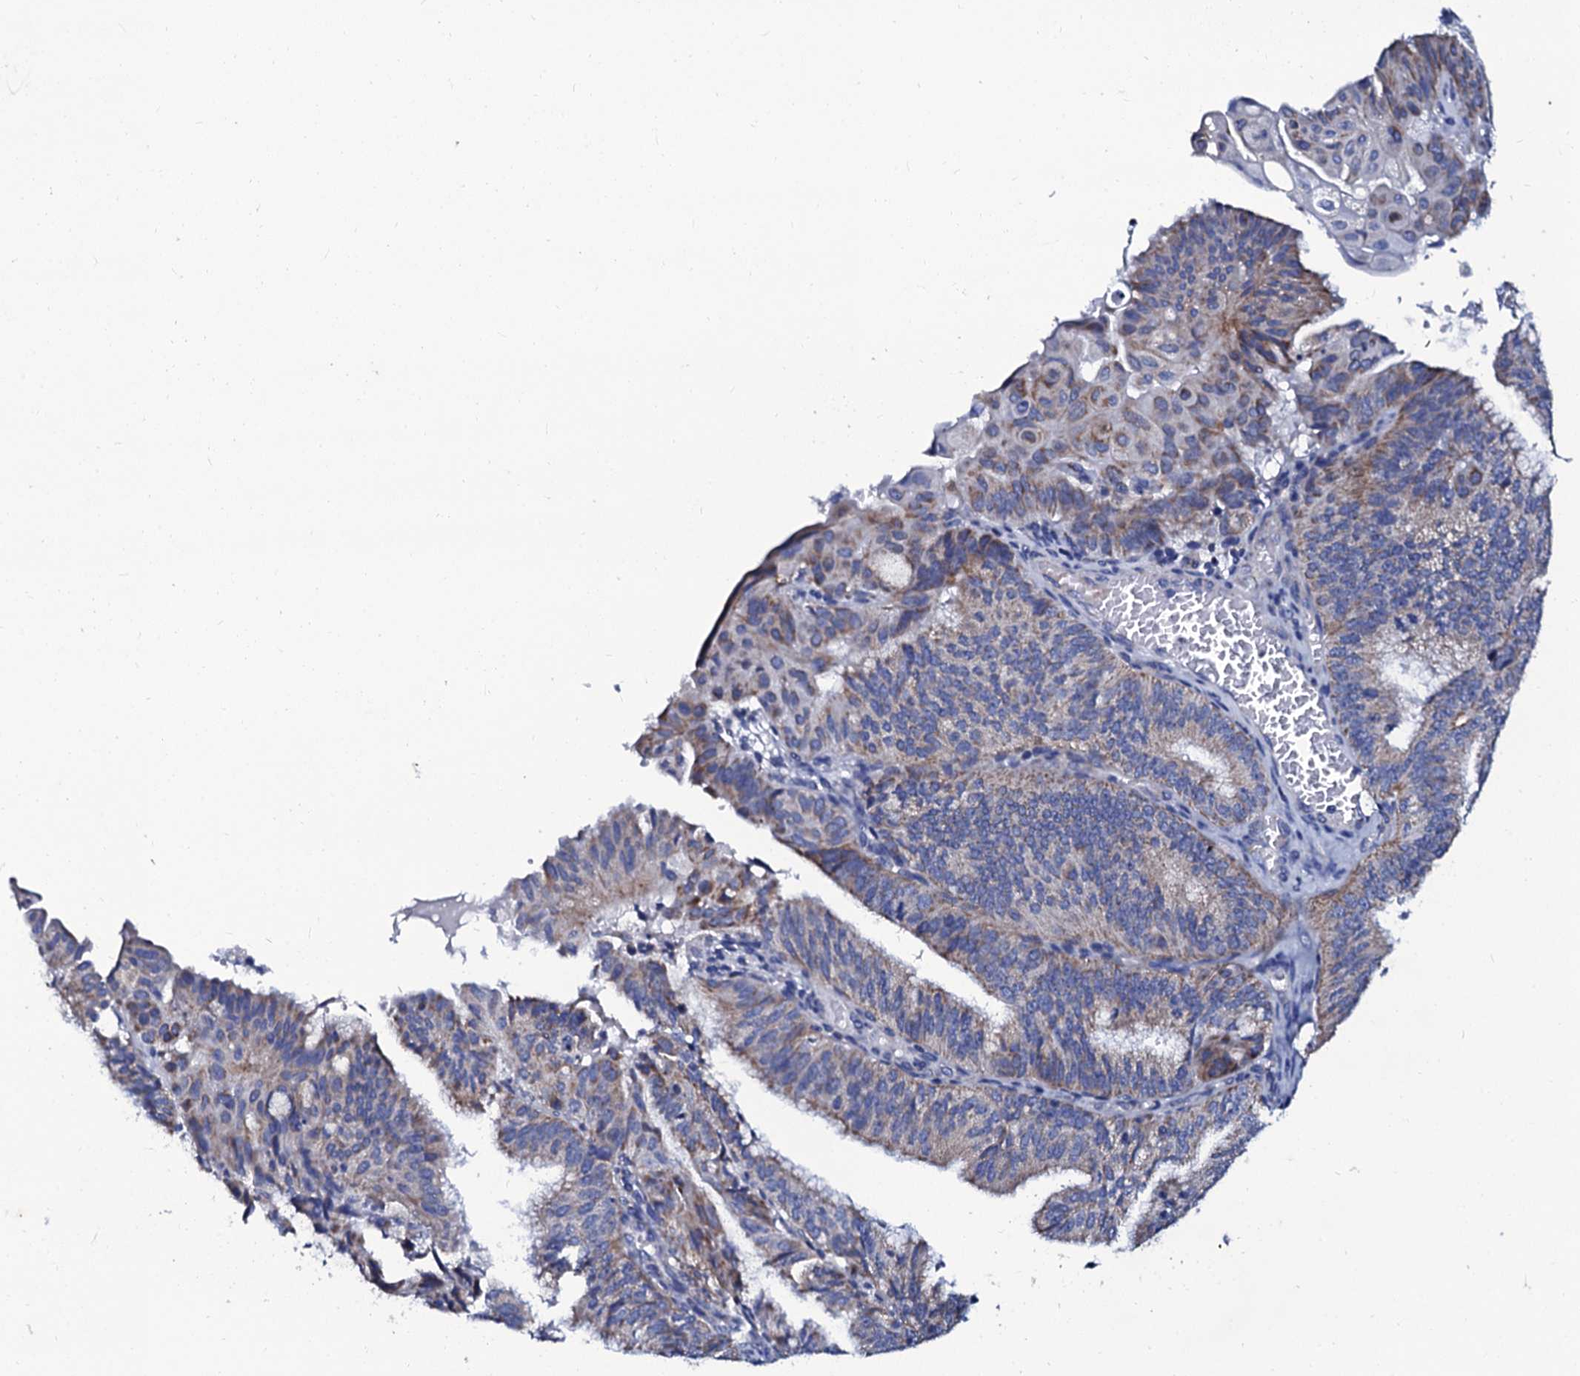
{"staining": {"intensity": "weak", "quantity": "25%-75%", "location": "cytoplasmic/membranous"}, "tissue": "endometrial cancer", "cell_type": "Tumor cells", "image_type": "cancer", "snomed": [{"axis": "morphology", "description": "Adenocarcinoma, NOS"}, {"axis": "topography", "description": "Endometrium"}], "caption": "Immunohistochemistry of endometrial adenocarcinoma reveals low levels of weak cytoplasmic/membranous positivity in about 25%-75% of tumor cells.", "gene": "SLC37A4", "patient": {"sex": "female", "age": 49}}